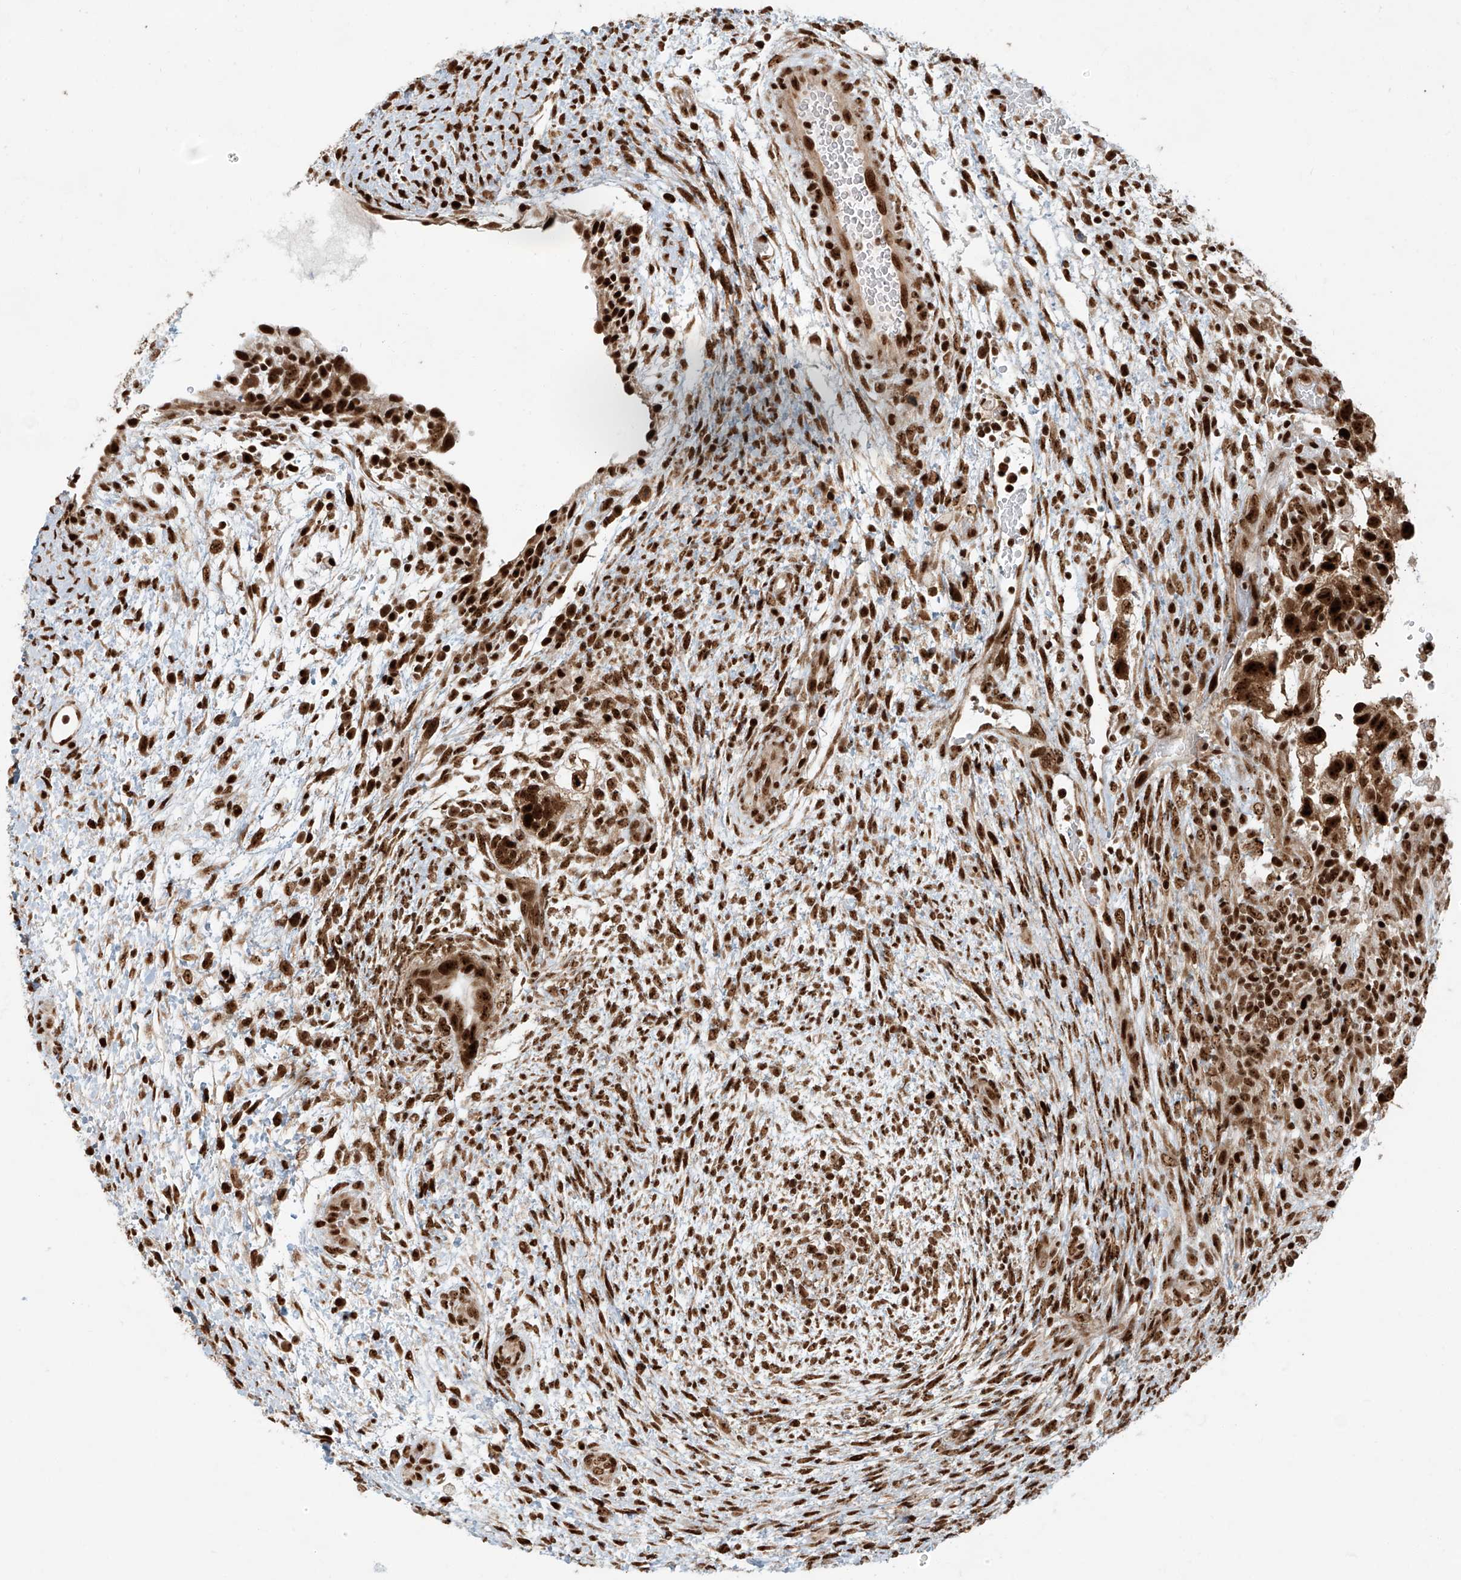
{"staining": {"intensity": "strong", "quantity": ">75%", "location": "nuclear"}, "tissue": "testis cancer", "cell_type": "Tumor cells", "image_type": "cancer", "snomed": [{"axis": "morphology", "description": "Carcinoma, Embryonal, NOS"}, {"axis": "topography", "description": "Testis"}], "caption": "Testis cancer stained with a brown dye displays strong nuclear positive expression in approximately >75% of tumor cells.", "gene": "FAM193B", "patient": {"sex": "male", "age": 37}}